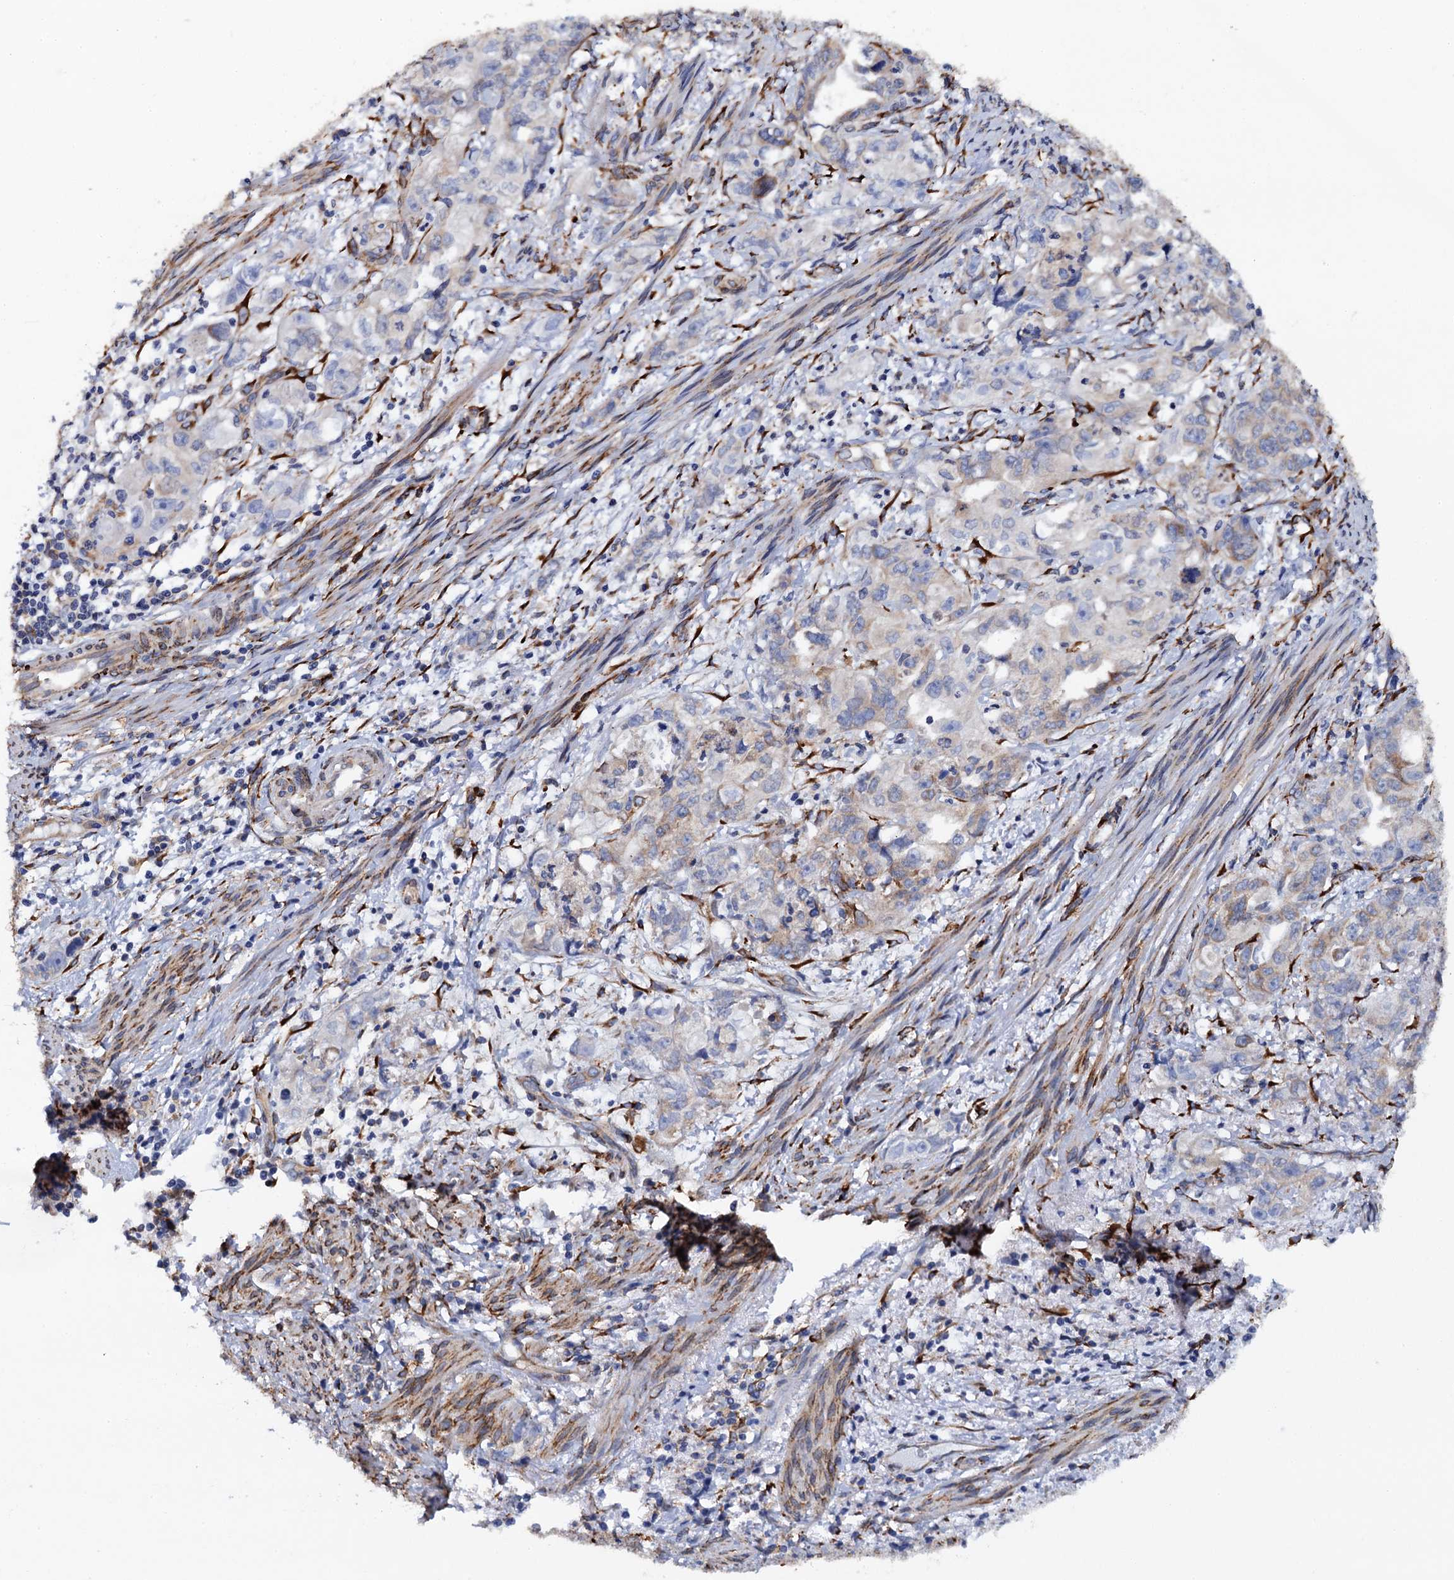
{"staining": {"intensity": "weak", "quantity": "<25%", "location": "cytoplasmic/membranous"}, "tissue": "endometrial cancer", "cell_type": "Tumor cells", "image_type": "cancer", "snomed": [{"axis": "morphology", "description": "Adenocarcinoma, NOS"}, {"axis": "topography", "description": "Endometrium"}], "caption": "The histopathology image shows no significant staining in tumor cells of endometrial cancer (adenocarcinoma).", "gene": "POGLUT3", "patient": {"sex": "female", "age": 65}}